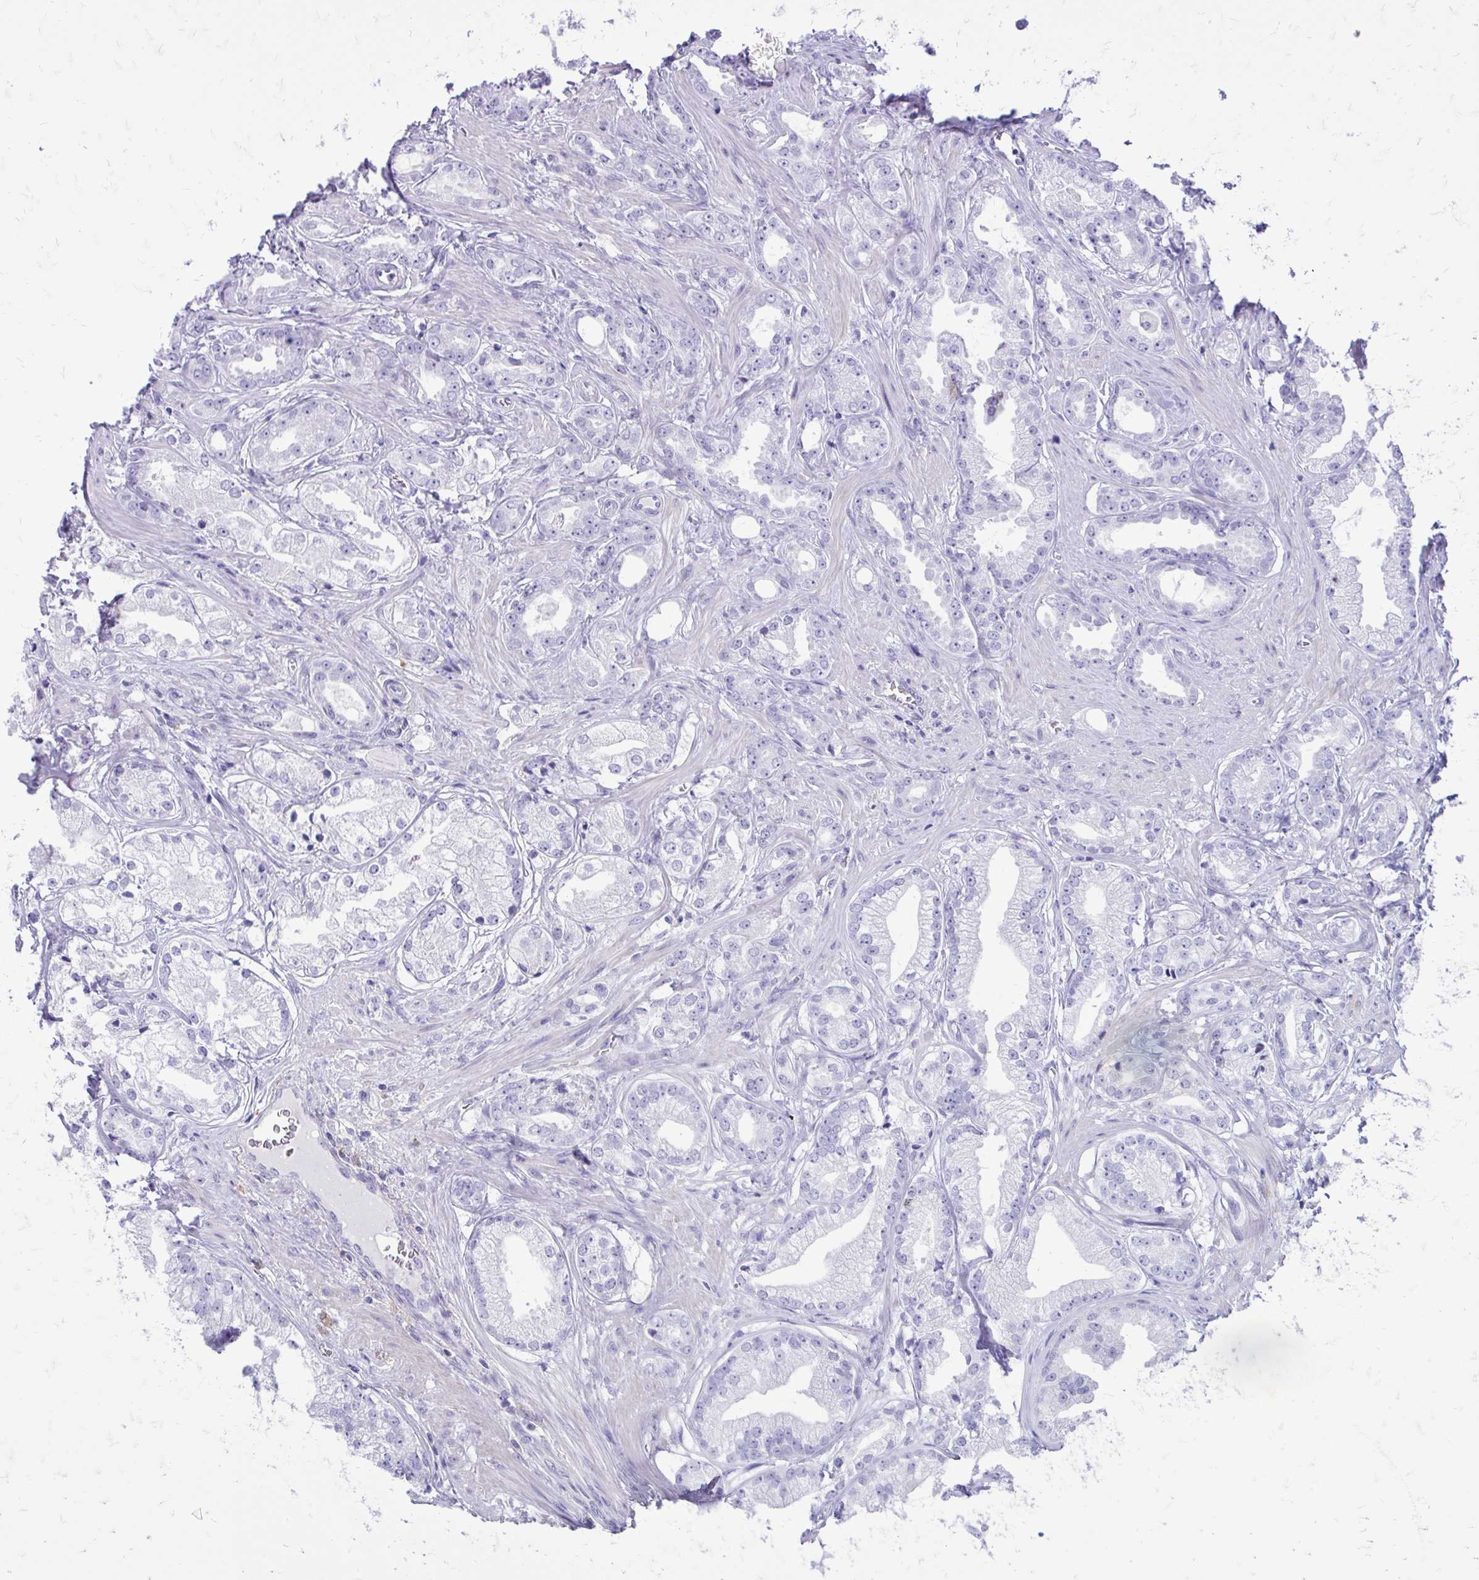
{"staining": {"intensity": "negative", "quantity": "none", "location": "none"}, "tissue": "prostate cancer", "cell_type": "Tumor cells", "image_type": "cancer", "snomed": [{"axis": "morphology", "description": "Adenocarcinoma, Low grade"}, {"axis": "topography", "description": "Prostate"}], "caption": "A photomicrograph of prostate adenocarcinoma (low-grade) stained for a protein shows no brown staining in tumor cells.", "gene": "SIGLEC11", "patient": {"sex": "male", "age": 65}}